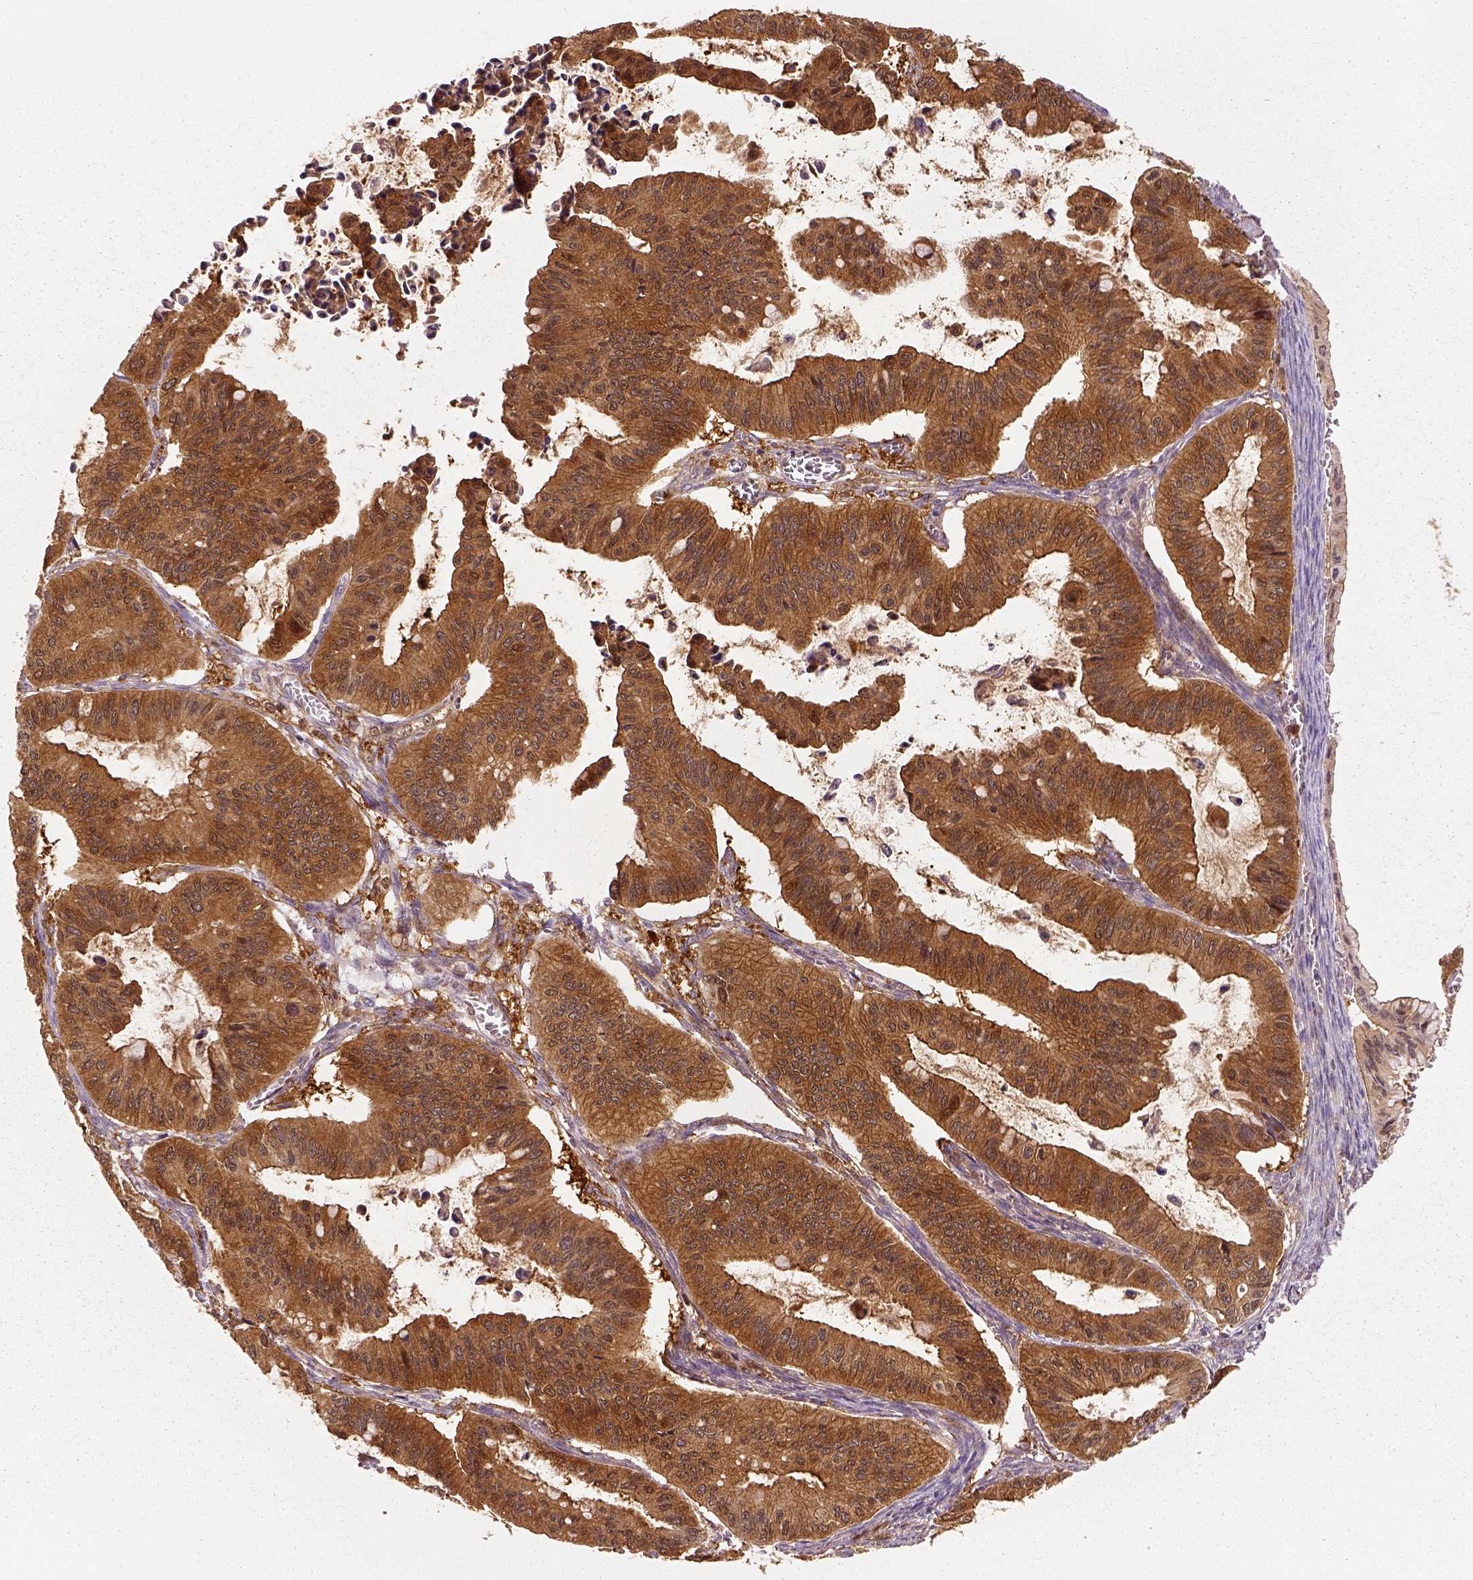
{"staining": {"intensity": "strong", "quantity": ">75%", "location": "cytoplasmic/membranous"}, "tissue": "ovarian cancer", "cell_type": "Tumor cells", "image_type": "cancer", "snomed": [{"axis": "morphology", "description": "Cystadenocarcinoma, mucinous, NOS"}, {"axis": "topography", "description": "Ovary"}], "caption": "Brown immunohistochemical staining in human mucinous cystadenocarcinoma (ovarian) demonstrates strong cytoplasmic/membranous positivity in approximately >75% of tumor cells.", "gene": "GPI", "patient": {"sex": "female", "age": 72}}